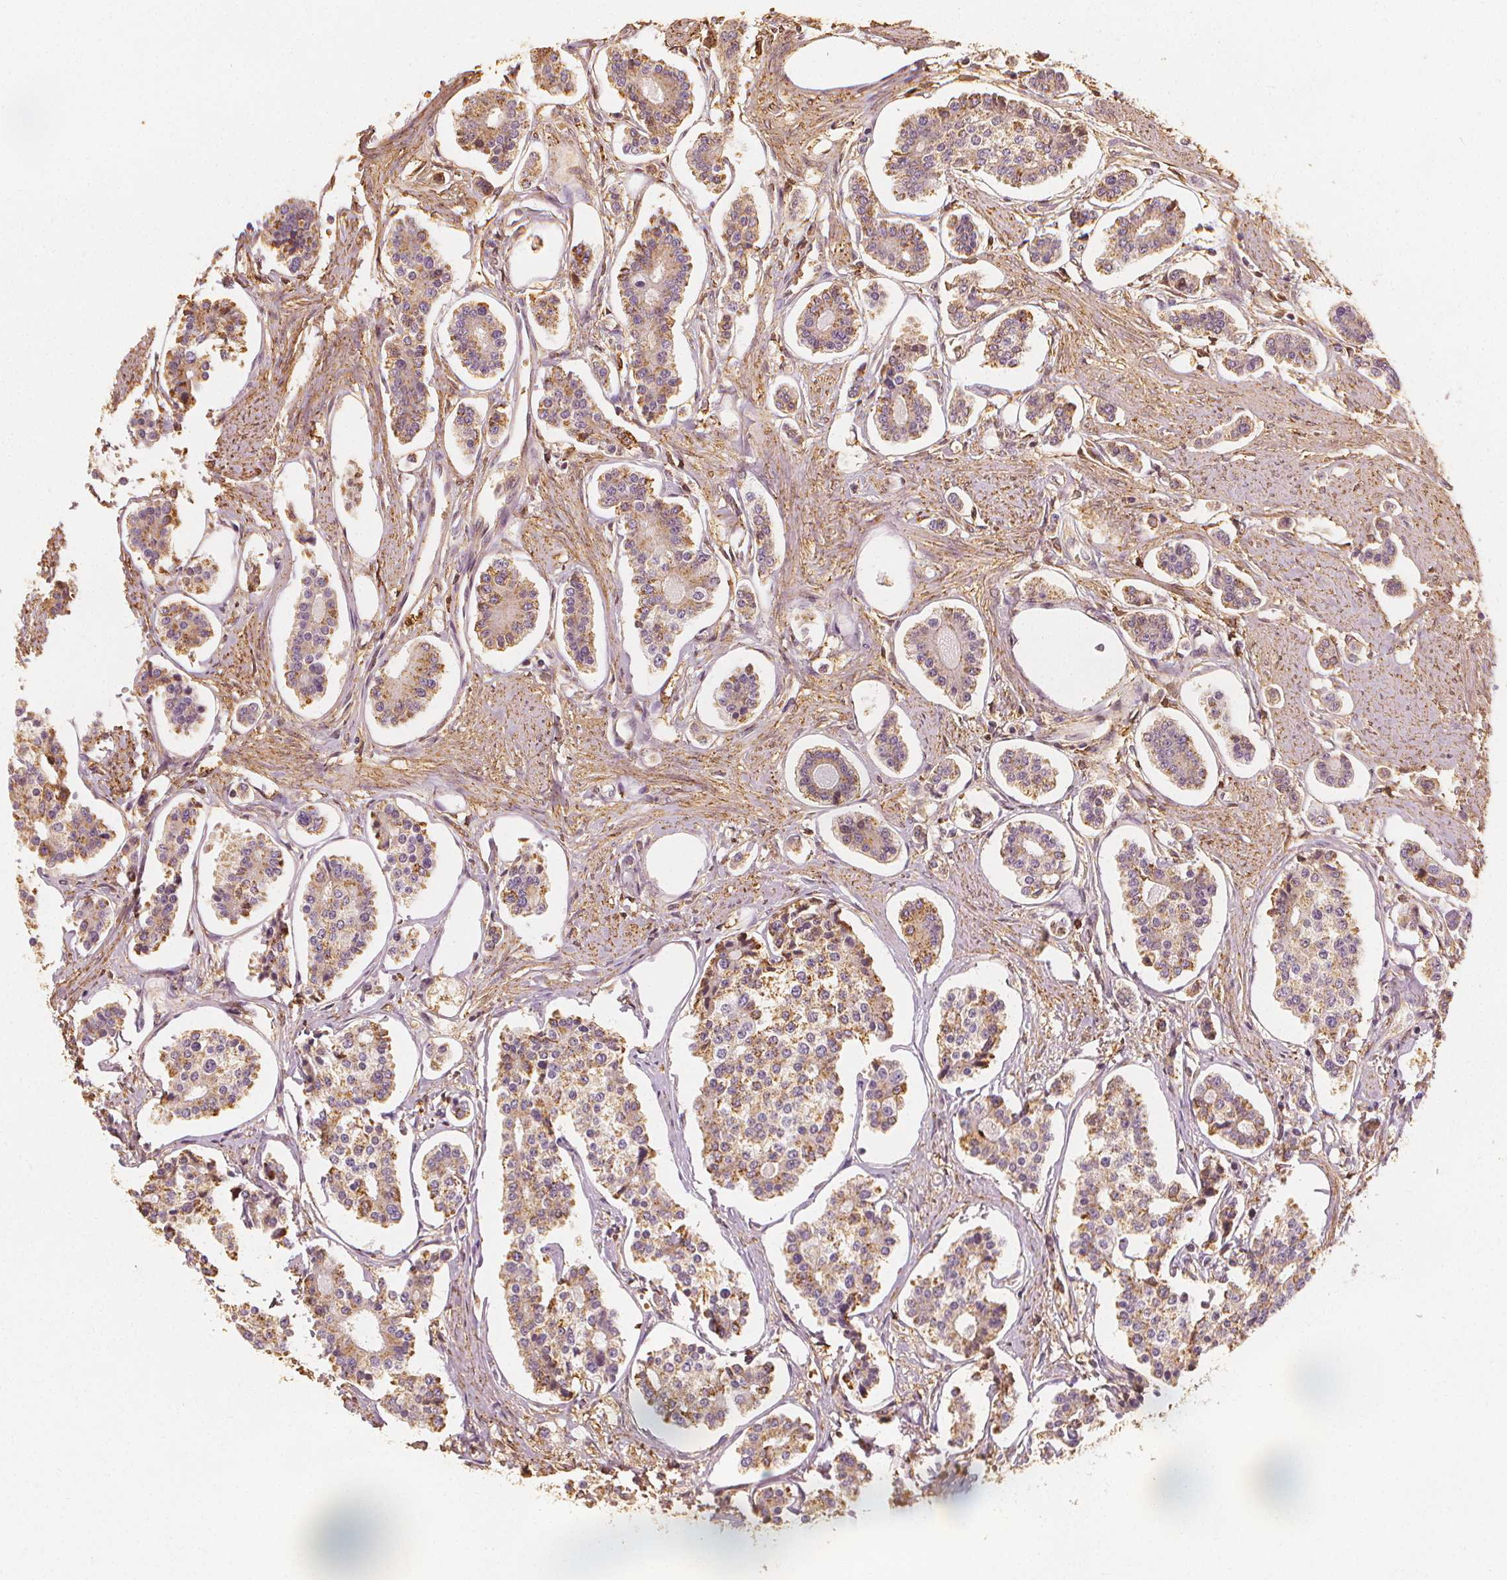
{"staining": {"intensity": "weak", "quantity": ">75%", "location": "cytoplasmic/membranous"}, "tissue": "carcinoid", "cell_type": "Tumor cells", "image_type": "cancer", "snomed": [{"axis": "morphology", "description": "Carcinoid, malignant, NOS"}, {"axis": "topography", "description": "Small intestine"}], "caption": "Protein analysis of carcinoid (malignant) tissue demonstrates weak cytoplasmic/membranous positivity in about >75% of tumor cells. (Brightfield microscopy of DAB IHC at high magnification).", "gene": "ARHGAP26", "patient": {"sex": "female", "age": 65}}